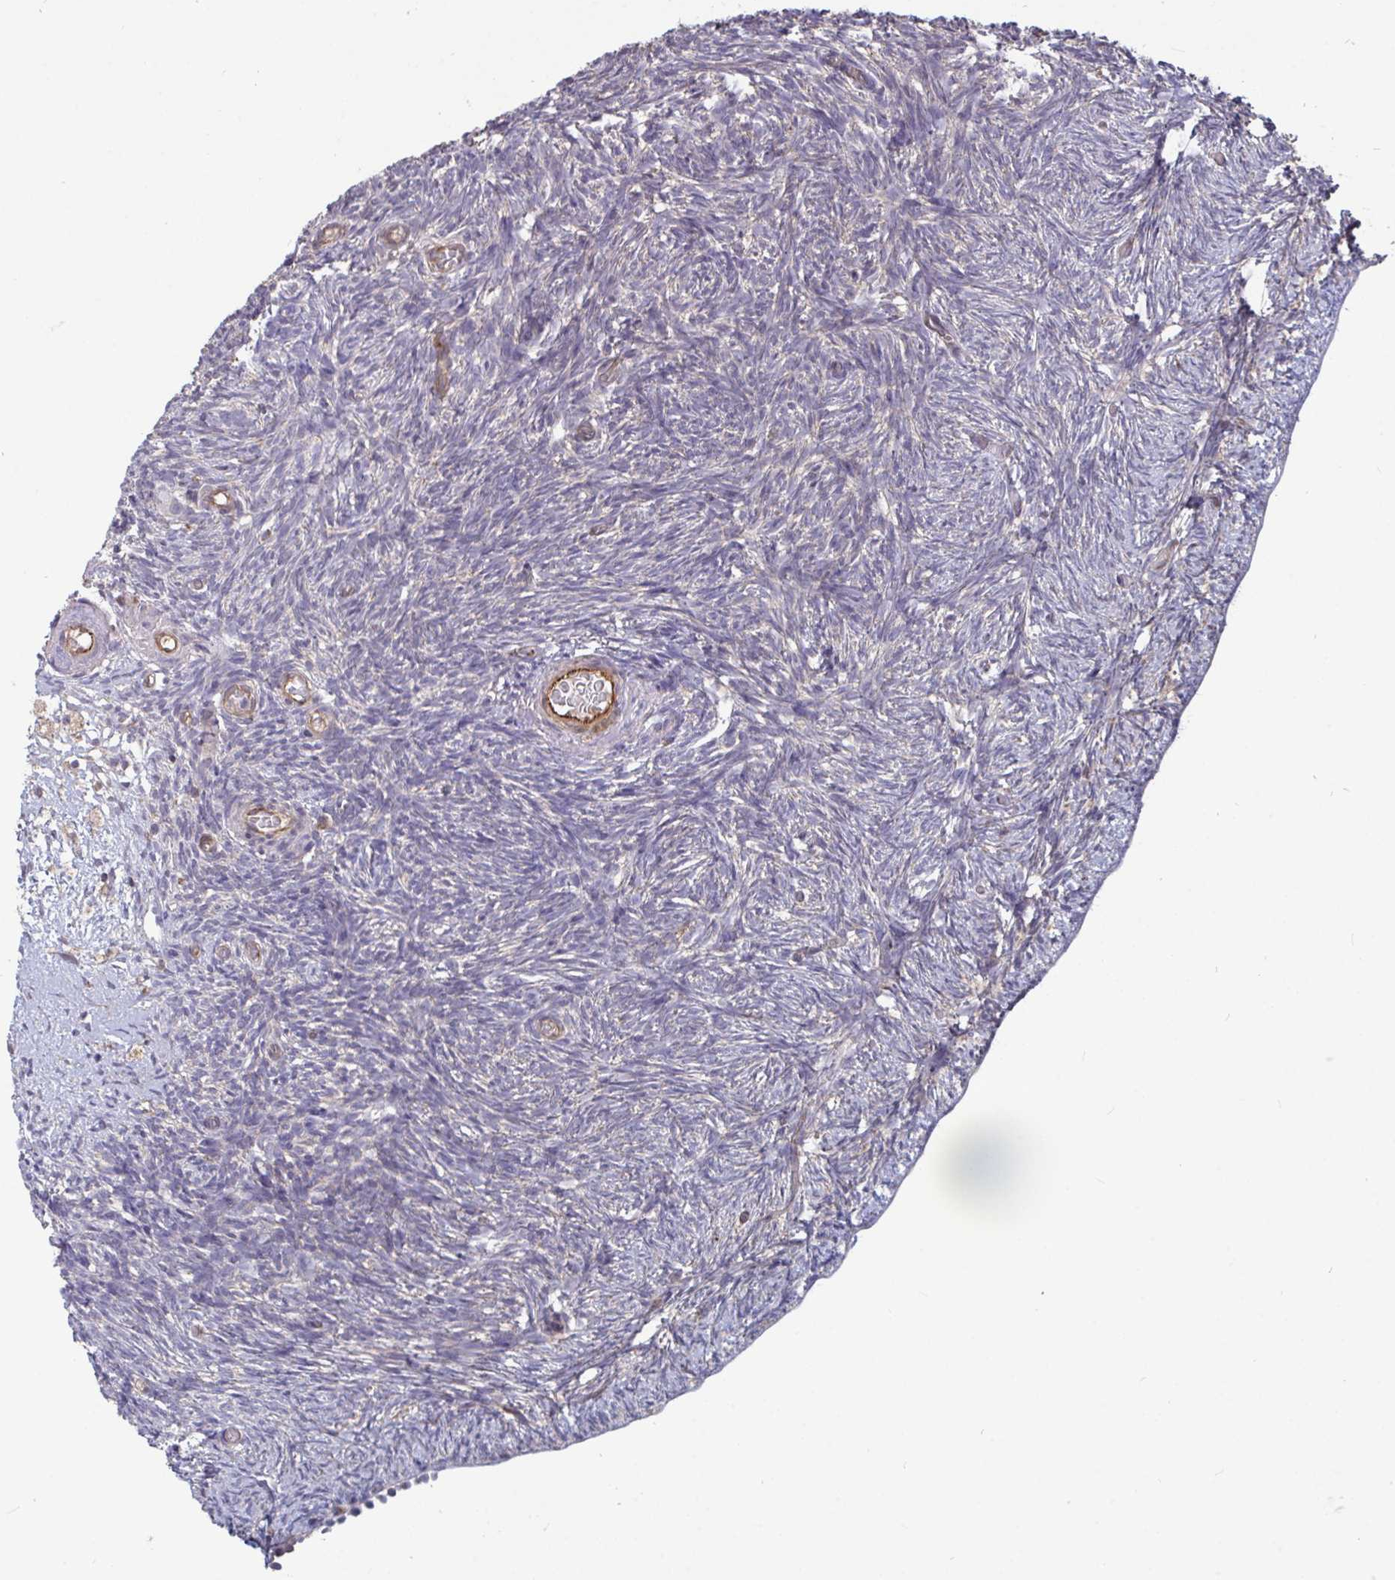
{"staining": {"intensity": "strong", "quantity": "25%-75%", "location": "cytoplasmic/membranous"}, "tissue": "ovary", "cell_type": "Follicle cells", "image_type": "normal", "snomed": [{"axis": "morphology", "description": "Normal tissue, NOS"}, {"axis": "topography", "description": "Ovary"}], "caption": "Follicle cells reveal high levels of strong cytoplasmic/membranous expression in about 25%-75% of cells in benign human ovary.", "gene": "ISCU", "patient": {"sex": "female", "age": 39}}